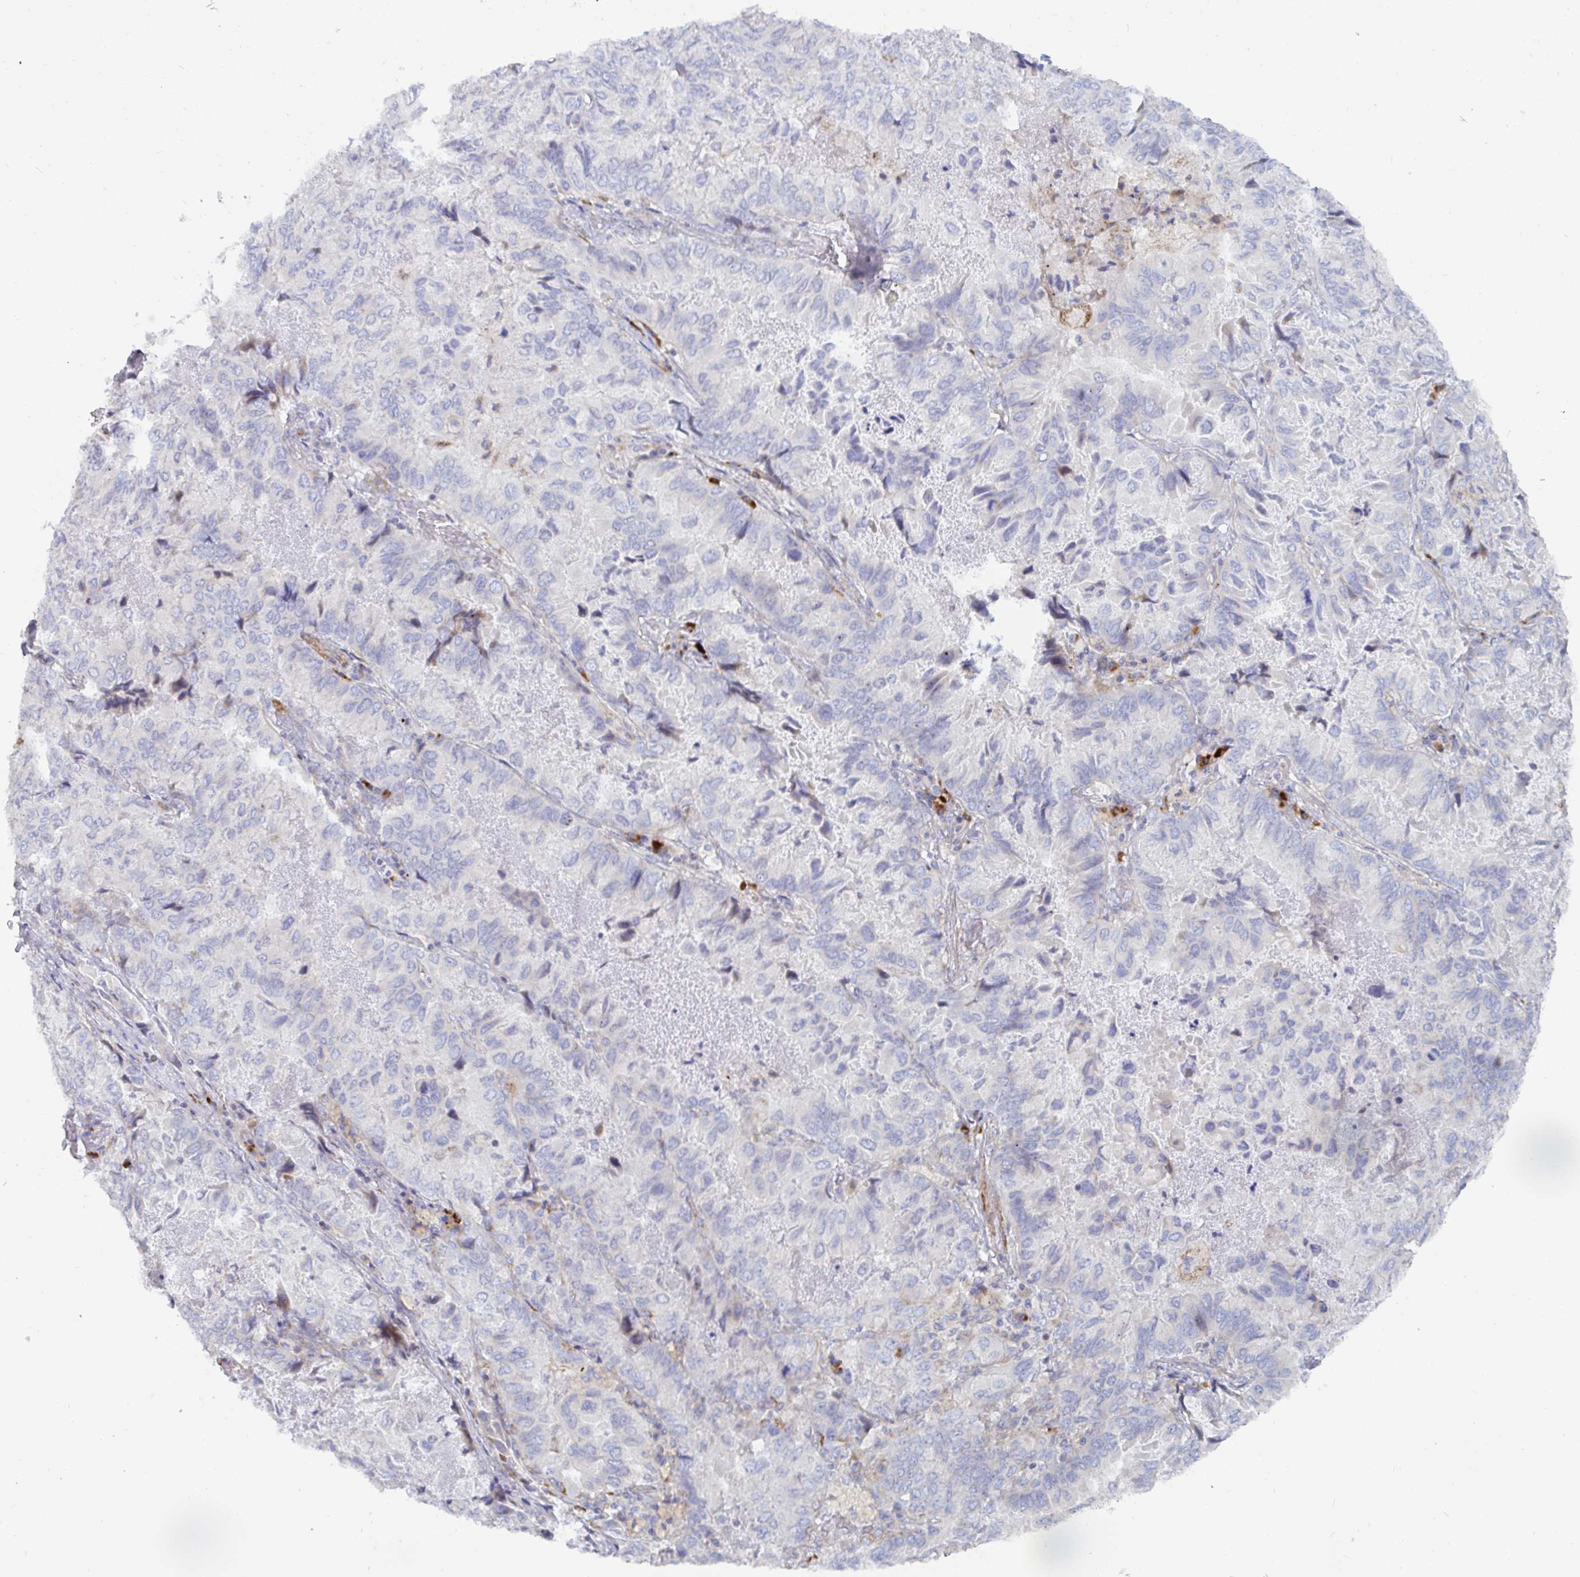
{"staining": {"intensity": "negative", "quantity": "none", "location": "none"}, "tissue": "lung cancer", "cell_type": "Tumor cells", "image_type": "cancer", "snomed": [{"axis": "morphology", "description": "Aneuploidy"}, {"axis": "morphology", "description": "Adenocarcinoma, NOS"}, {"axis": "morphology", "description": "Adenocarcinoma, metastatic, NOS"}, {"axis": "topography", "description": "Lymph node"}, {"axis": "topography", "description": "Lung"}], "caption": "High power microscopy image of an immunohistochemistry (IHC) micrograph of lung cancer (adenocarcinoma), revealing no significant expression in tumor cells. (Brightfield microscopy of DAB immunohistochemistry at high magnification).", "gene": "SSH2", "patient": {"sex": "female", "age": 48}}